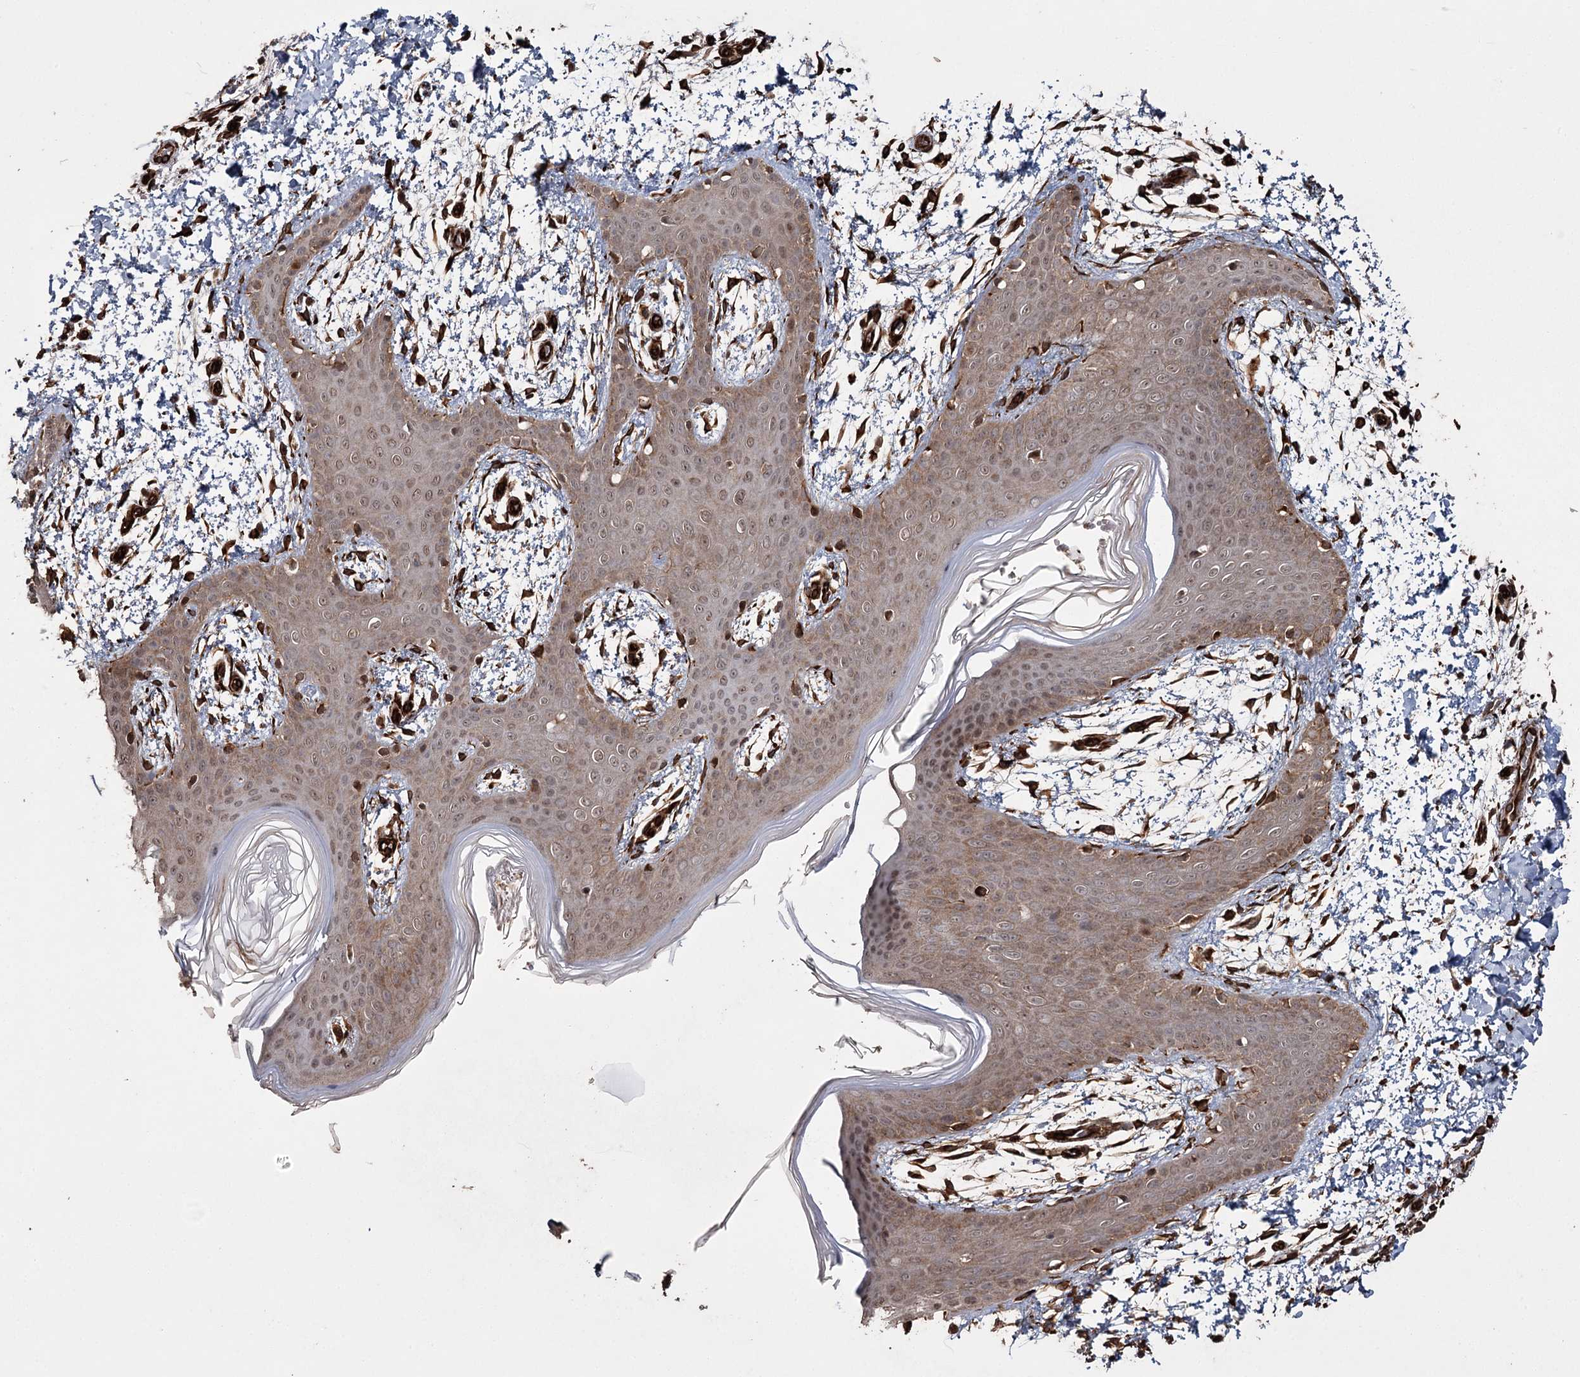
{"staining": {"intensity": "strong", "quantity": ">75%", "location": "cytoplasmic/membranous"}, "tissue": "skin", "cell_type": "Fibroblasts", "image_type": "normal", "snomed": [{"axis": "morphology", "description": "Normal tissue, NOS"}, {"axis": "topography", "description": "Skin"}], "caption": "Protein expression analysis of unremarkable human skin reveals strong cytoplasmic/membranous expression in approximately >75% of fibroblasts. Using DAB (3,3'-diaminobenzidine) (brown) and hematoxylin (blue) stains, captured at high magnification using brightfield microscopy.", "gene": "RPAP3", "patient": {"sex": "male", "age": 36}}